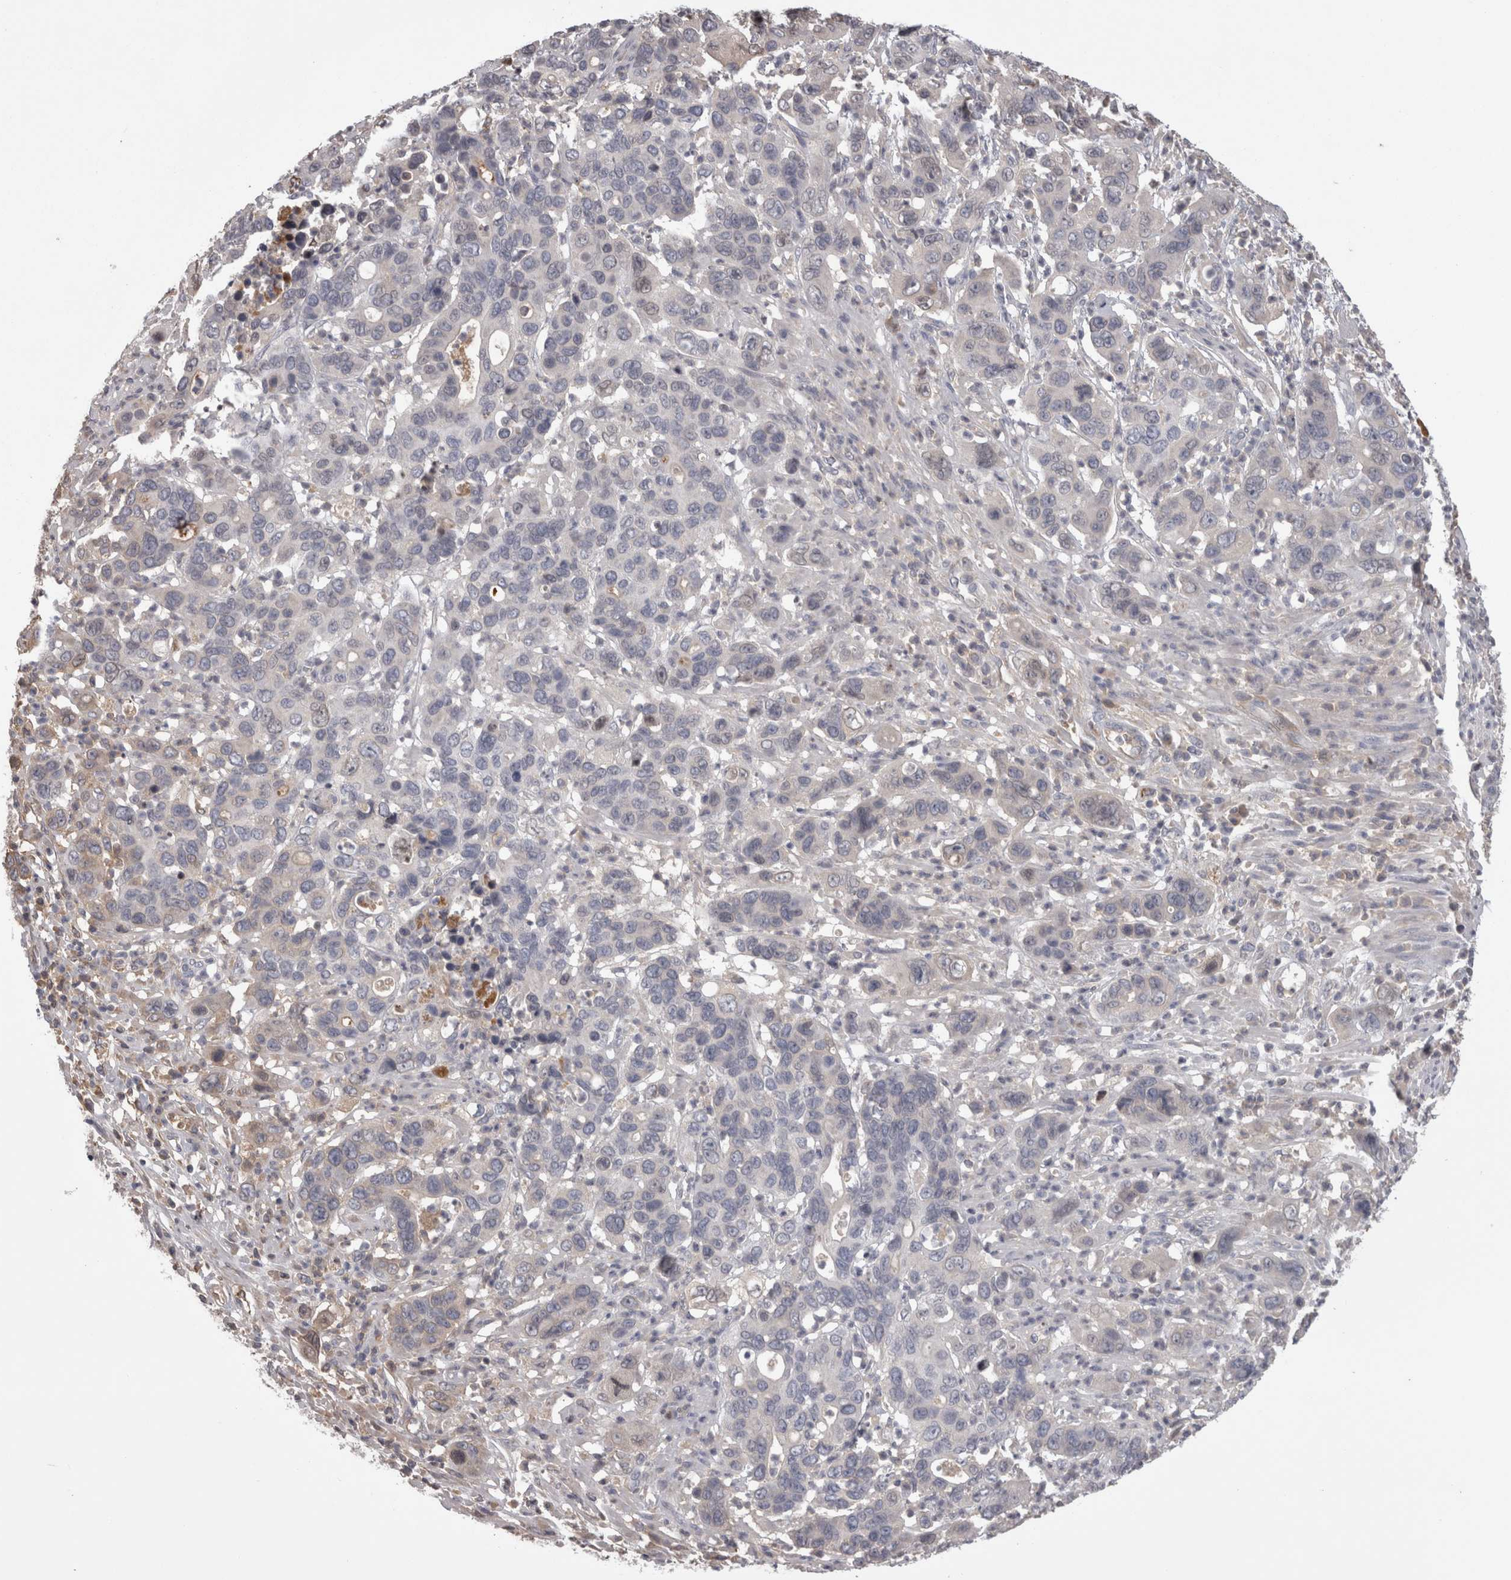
{"staining": {"intensity": "weak", "quantity": "25%-75%", "location": "cytoplasmic/membranous"}, "tissue": "pancreatic cancer", "cell_type": "Tumor cells", "image_type": "cancer", "snomed": [{"axis": "morphology", "description": "Adenocarcinoma, NOS"}, {"axis": "topography", "description": "Pancreas"}], "caption": "Human pancreatic cancer (adenocarcinoma) stained for a protein (brown) displays weak cytoplasmic/membranous positive expression in about 25%-75% of tumor cells.", "gene": "SAA4", "patient": {"sex": "female", "age": 71}}